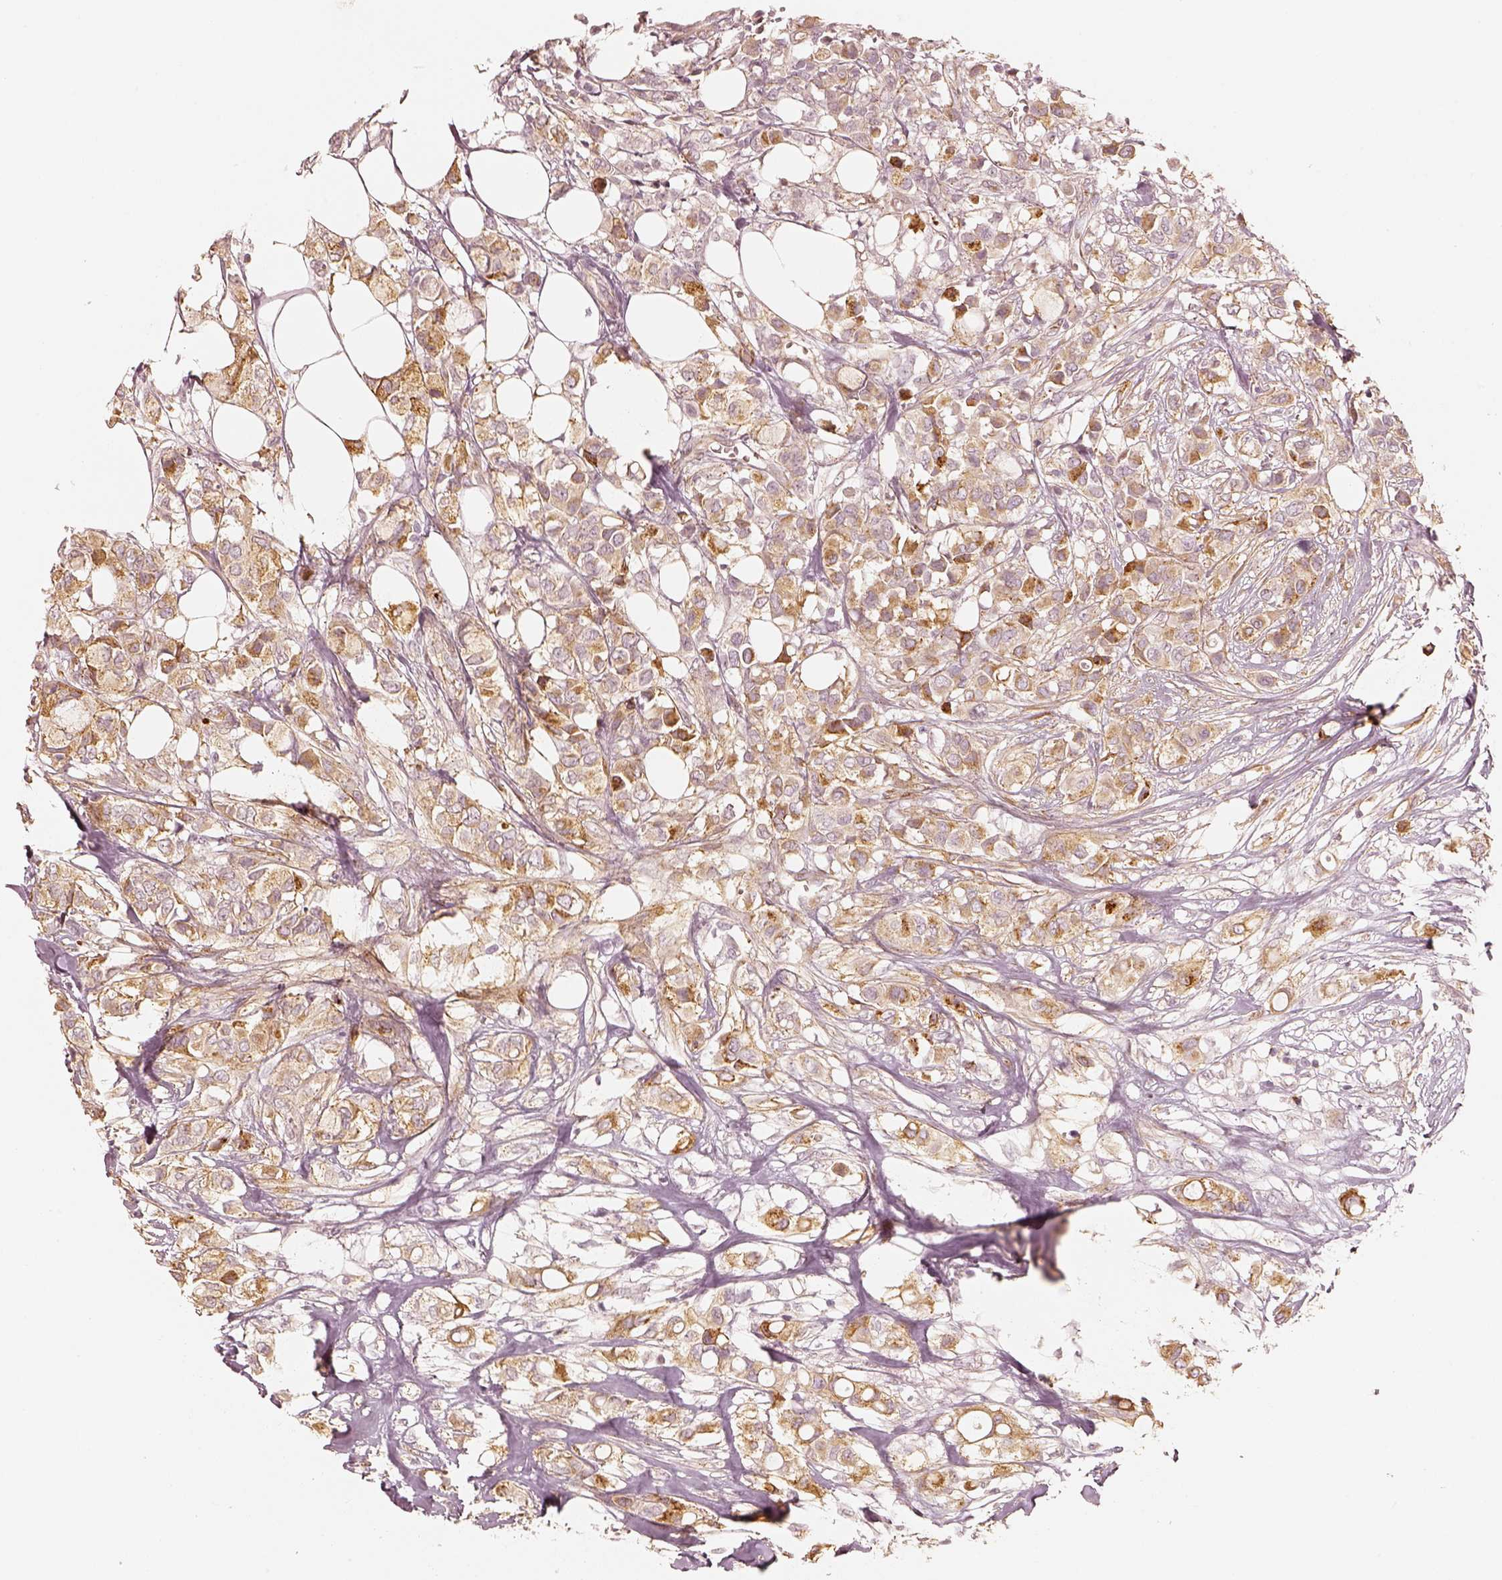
{"staining": {"intensity": "moderate", "quantity": ">75%", "location": "cytoplasmic/membranous"}, "tissue": "breast cancer", "cell_type": "Tumor cells", "image_type": "cancer", "snomed": [{"axis": "morphology", "description": "Duct carcinoma"}, {"axis": "topography", "description": "Breast"}], "caption": "Protein expression analysis of breast cancer (intraductal carcinoma) exhibits moderate cytoplasmic/membranous staining in approximately >75% of tumor cells.", "gene": "GORASP2", "patient": {"sex": "female", "age": 85}}